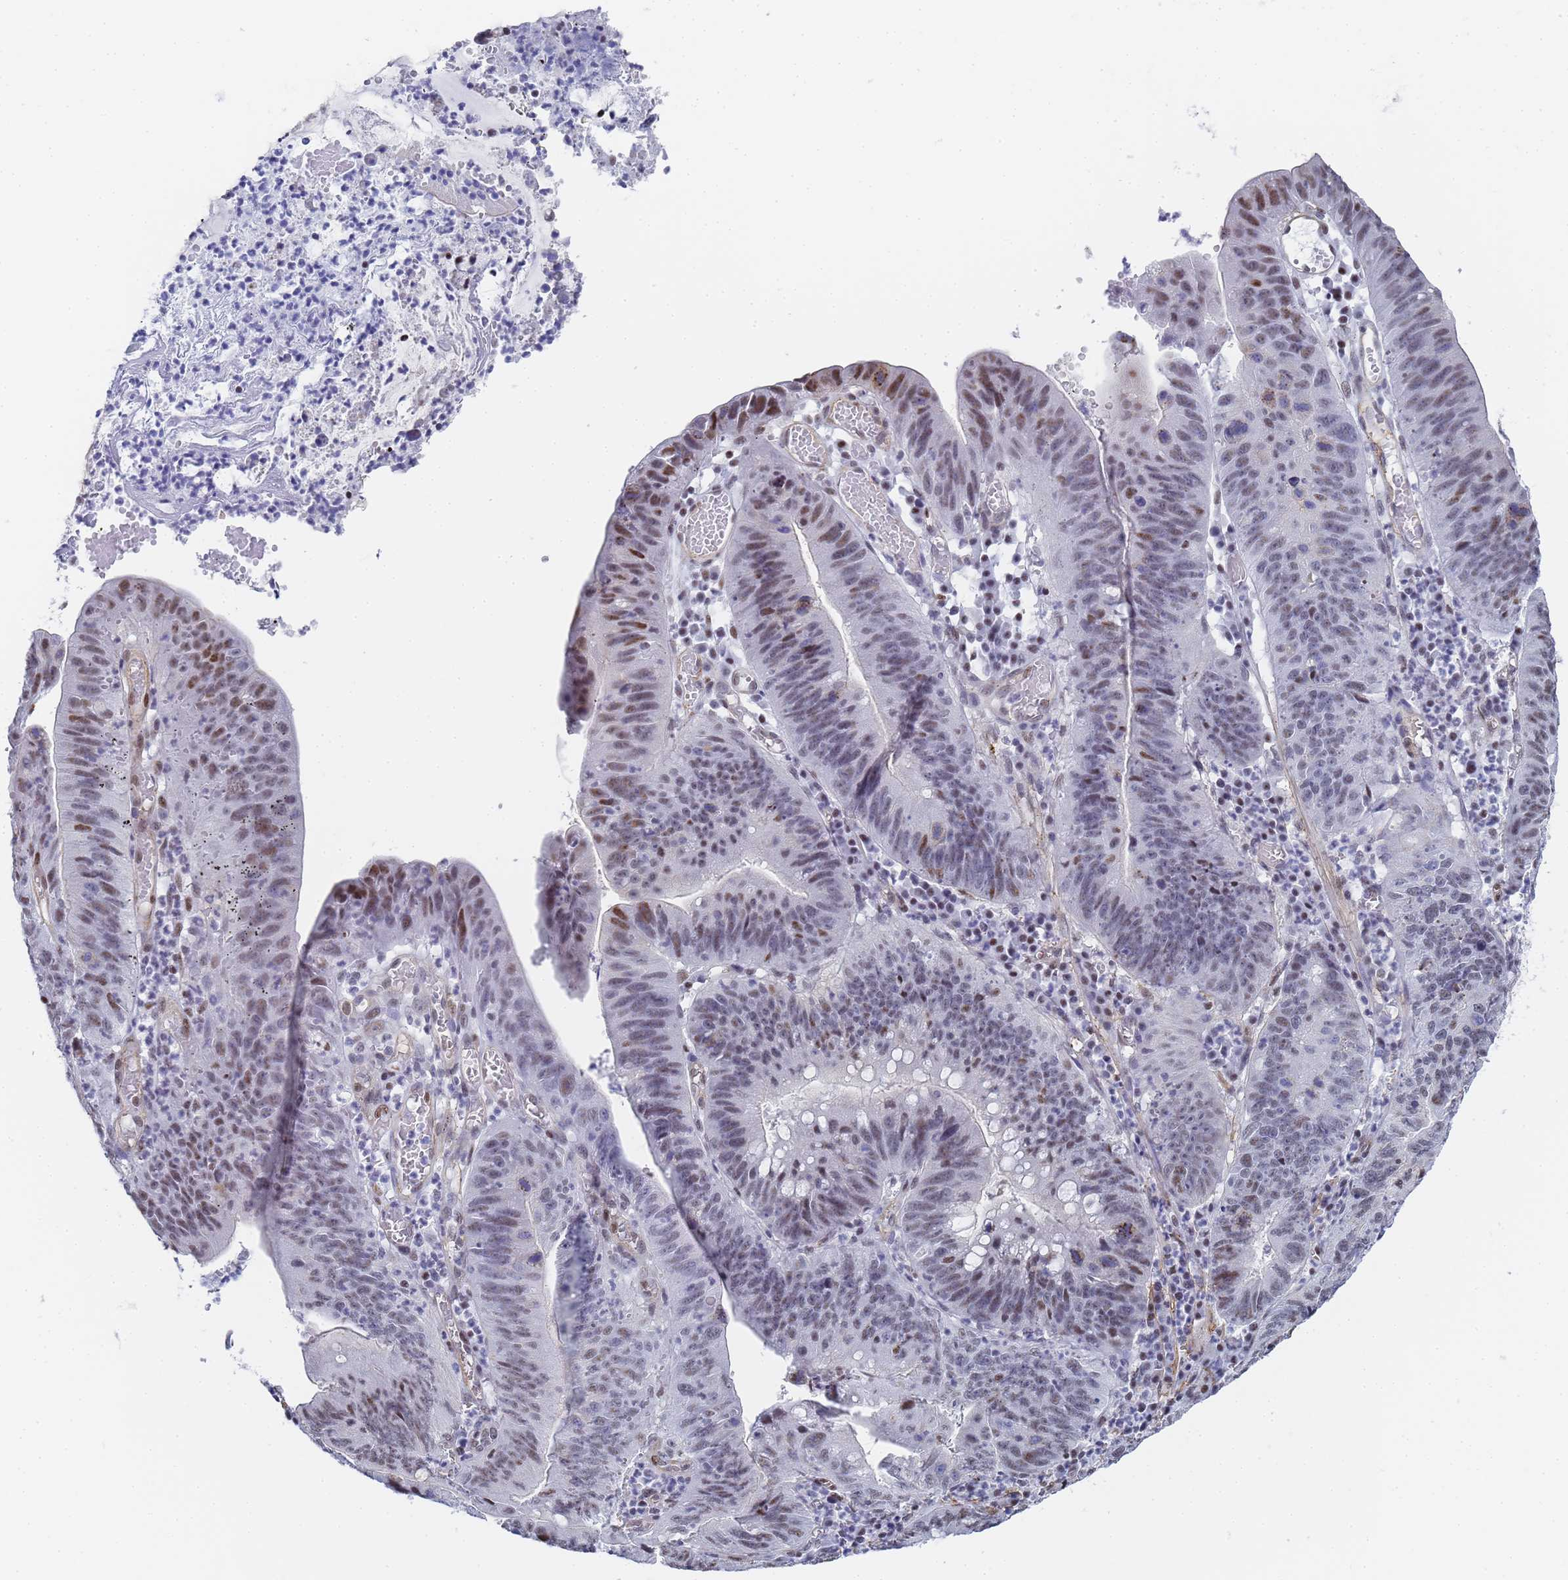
{"staining": {"intensity": "moderate", "quantity": "25%-75%", "location": "nuclear"}, "tissue": "stomach cancer", "cell_type": "Tumor cells", "image_type": "cancer", "snomed": [{"axis": "morphology", "description": "Adenocarcinoma, NOS"}, {"axis": "topography", "description": "Stomach"}], "caption": "This is an image of immunohistochemistry (IHC) staining of stomach adenocarcinoma, which shows moderate staining in the nuclear of tumor cells.", "gene": "PRRT4", "patient": {"sex": "male", "age": 59}}